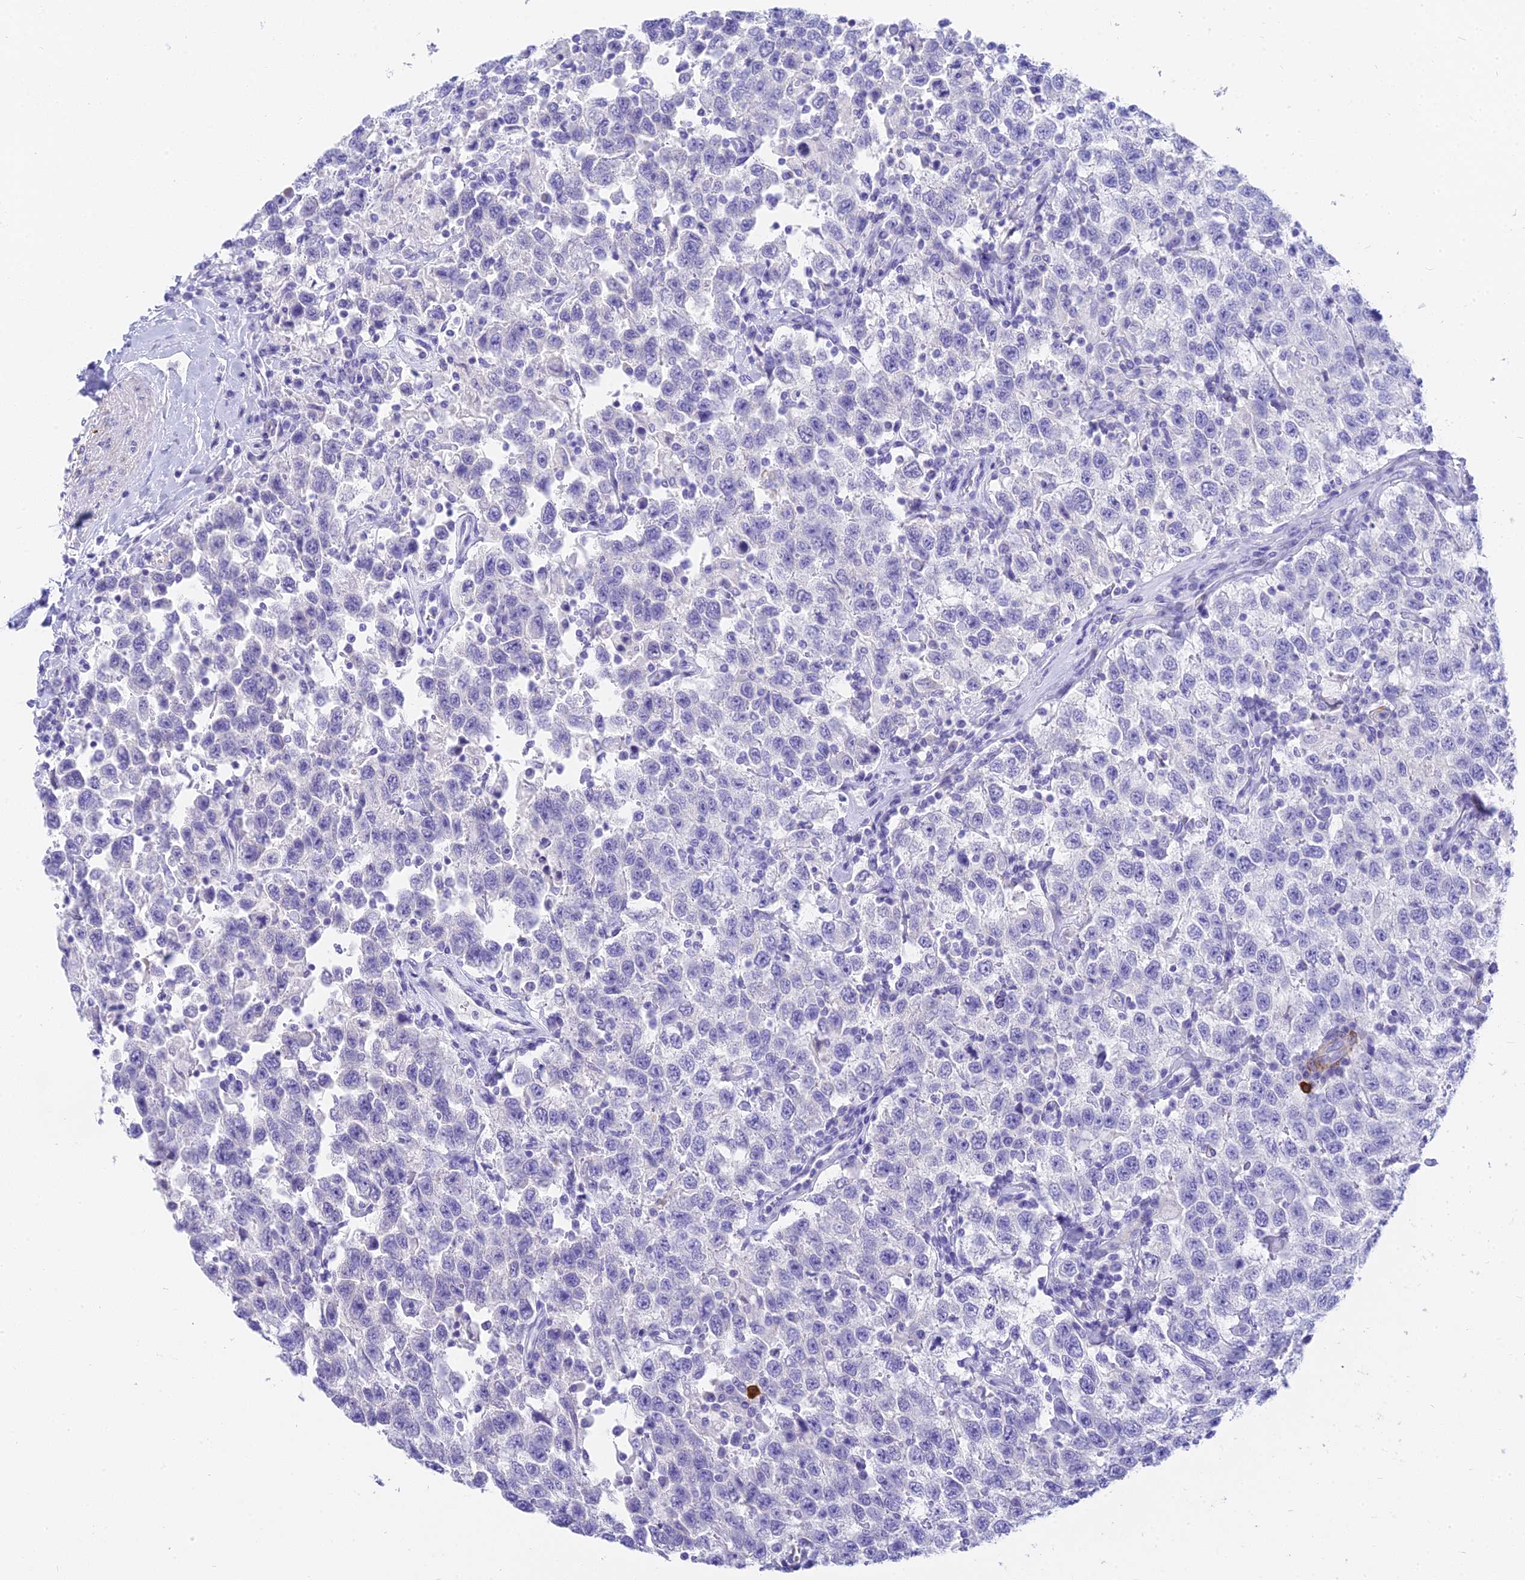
{"staining": {"intensity": "negative", "quantity": "none", "location": "none"}, "tissue": "testis cancer", "cell_type": "Tumor cells", "image_type": "cancer", "snomed": [{"axis": "morphology", "description": "Seminoma, NOS"}, {"axis": "topography", "description": "Testis"}], "caption": "Immunohistochemistry histopathology image of testis cancer stained for a protein (brown), which reveals no positivity in tumor cells.", "gene": "SLC36A2", "patient": {"sex": "male", "age": 41}}